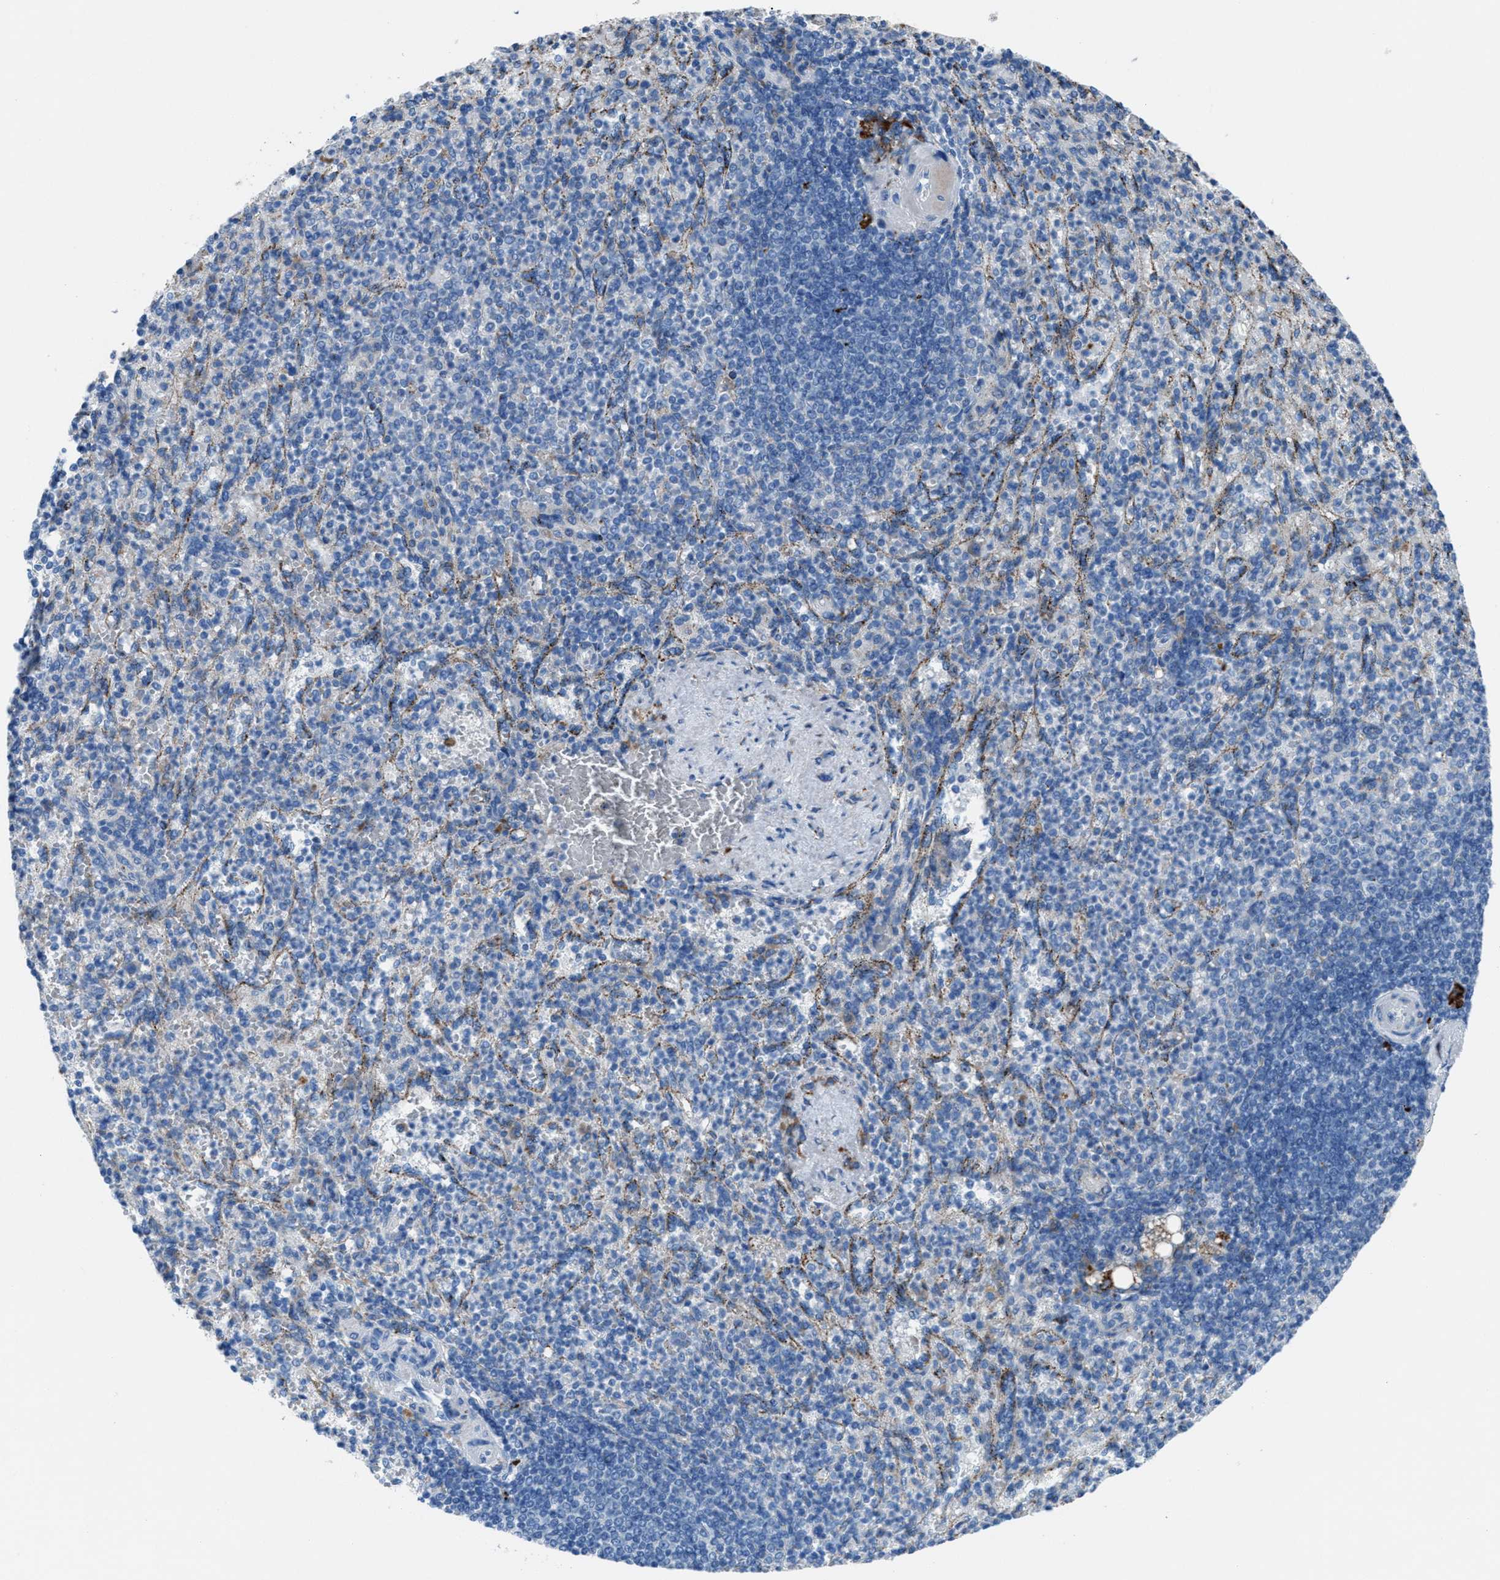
{"staining": {"intensity": "moderate", "quantity": "<25%", "location": "cytoplasmic/membranous"}, "tissue": "spleen", "cell_type": "Cells in red pulp", "image_type": "normal", "snomed": [{"axis": "morphology", "description": "Normal tissue, NOS"}, {"axis": "topography", "description": "Spleen"}], "caption": "Immunohistochemistry (IHC) photomicrograph of unremarkable spleen: spleen stained using immunohistochemistry displays low levels of moderate protein expression localized specifically in the cytoplasmic/membranous of cells in red pulp, appearing as a cytoplasmic/membranous brown color.", "gene": "CD1B", "patient": {"sex": "female", "age": 74}}